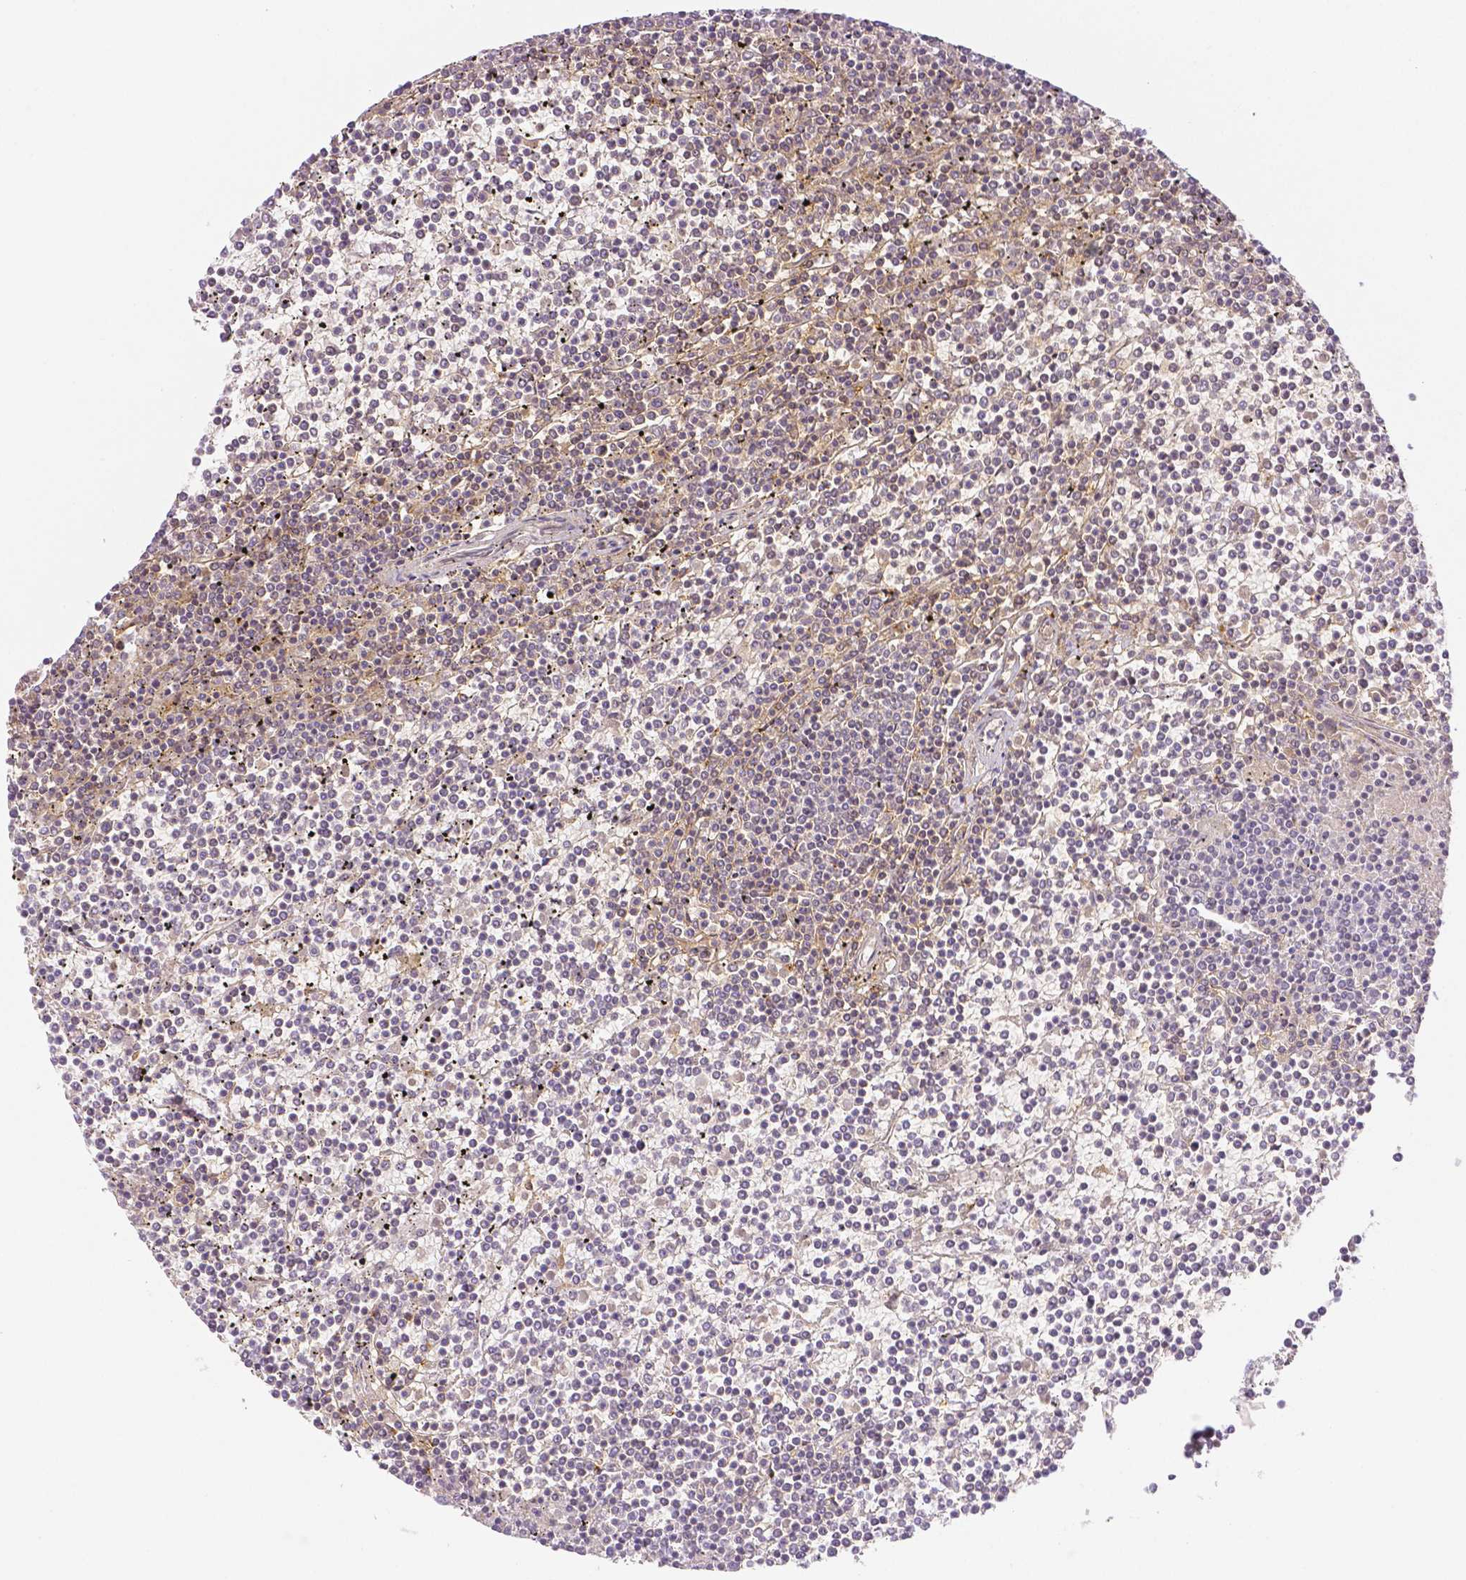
{"staining": {"intensity": "negative", "quantity": "none", "location": "none"}, "tissue": "lymphoma", "cell_type": "Tumor cells", "image_type": "cancer", "snomed": [{"axis": "morphology", "description": "Malignant lymphoma, non-Hodgkin's type, Low grade"}, {"axis": "topography", "description": "Spleen"}], "caption": "Immunohistochemistry (IHC) photomicrograph of malignant lymphoma, non-Hodgkin's type (low-grade) stained for a protein (brown), which reveals no expression in tumor cells. Nuclei are stained in blue.", "gene": "THY1", "patient": {"sex": "female", "age": 19}}